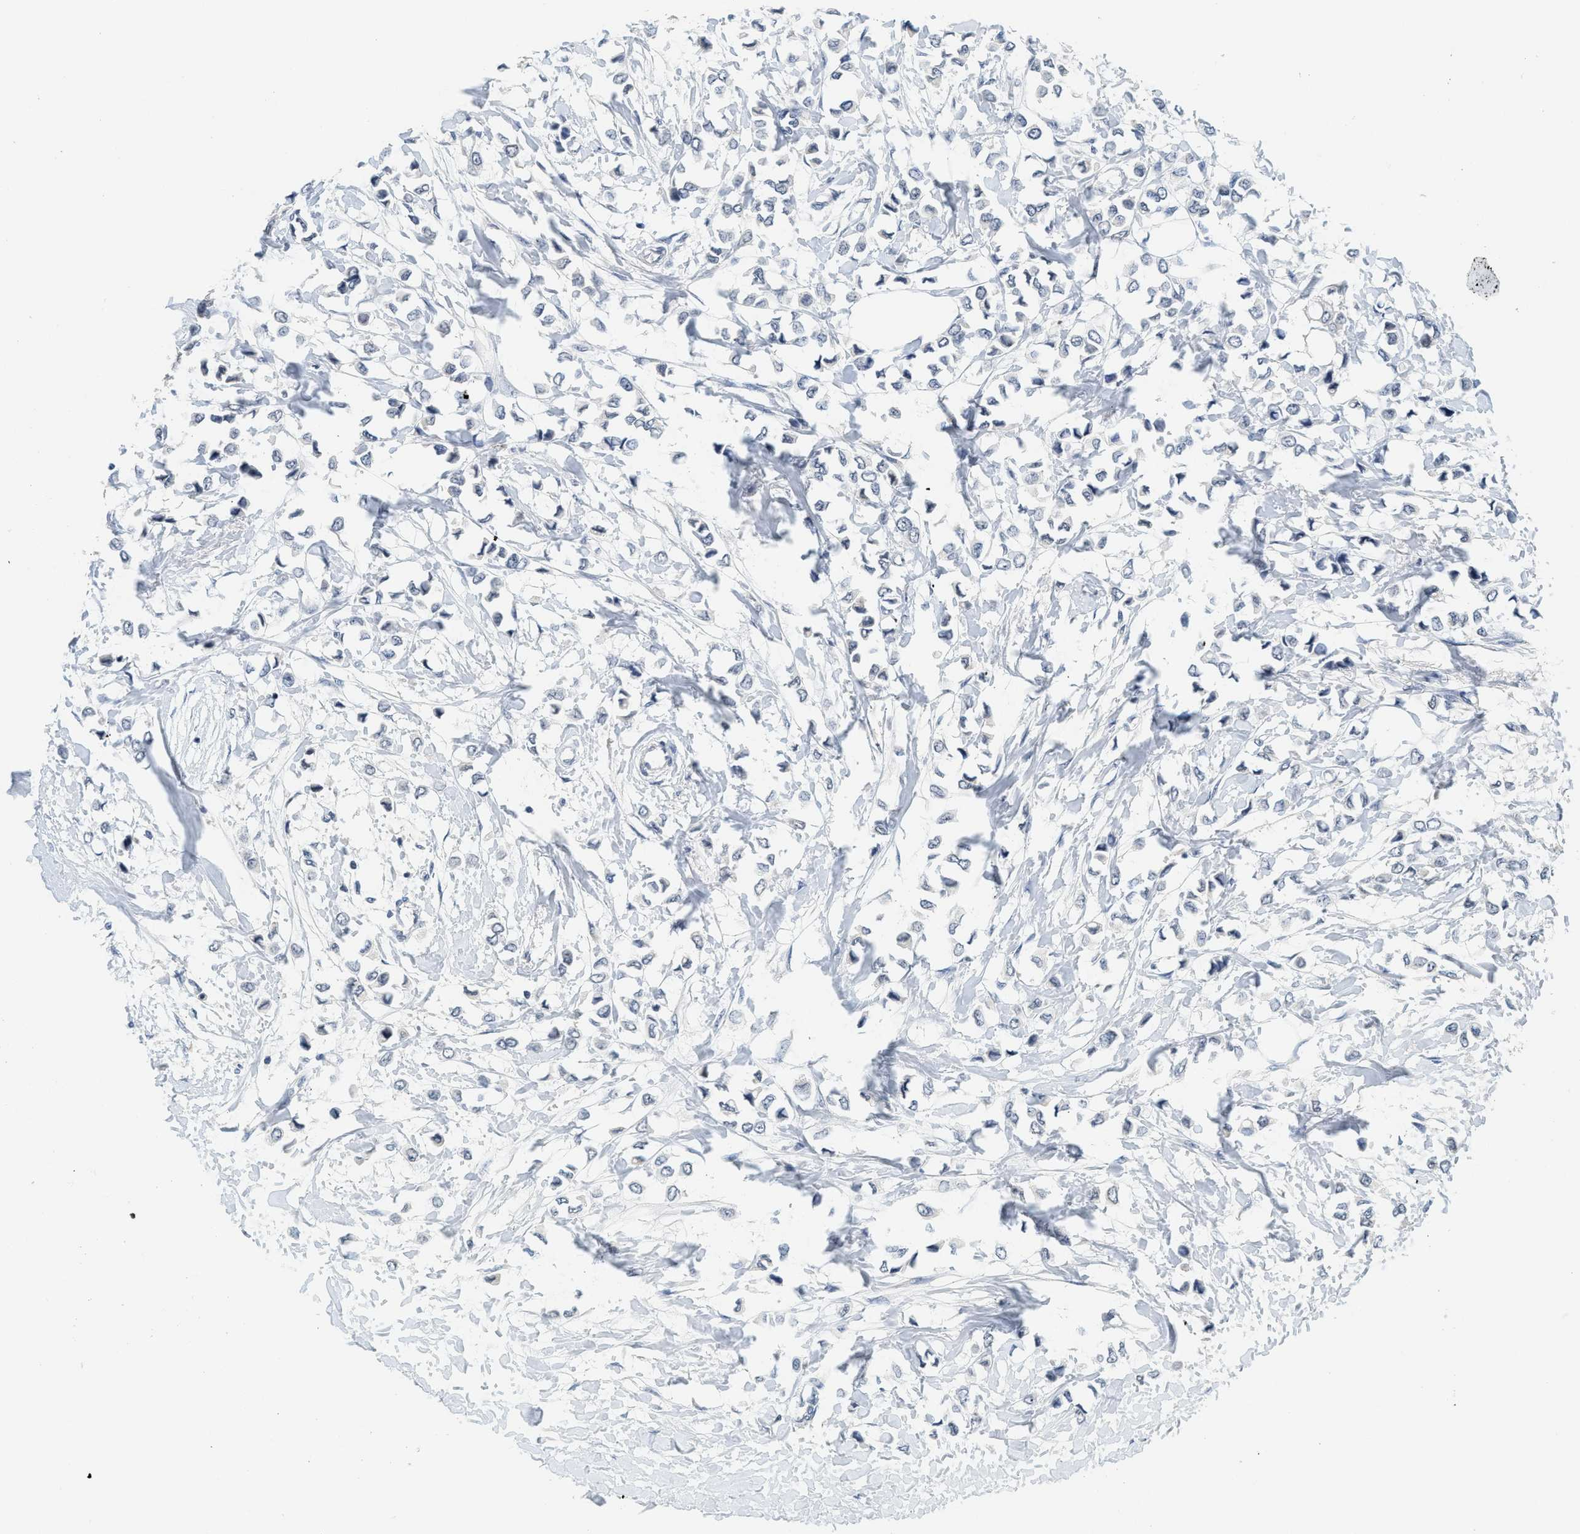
{"staining": {"intensity": "negative", "quantity": "none", "location": "none"}, "tissue": "breast cancer", "cell_type": "Tumor cells", "image_type": "cancer", "snomed": [{"axis": "morphology", "description": "Lobular carcinoma"}, {"axis": "topography", "description": "Breast"}], "caption": "This micrograph is of breast cancer (lobular carcinoma) stained with IHC to label a protein in brown with the nuclei are counter-stained blue. There is no positivity in tumor cells.", "gene": "MZF1", "patient": {"sex": "female", "age": 51}}